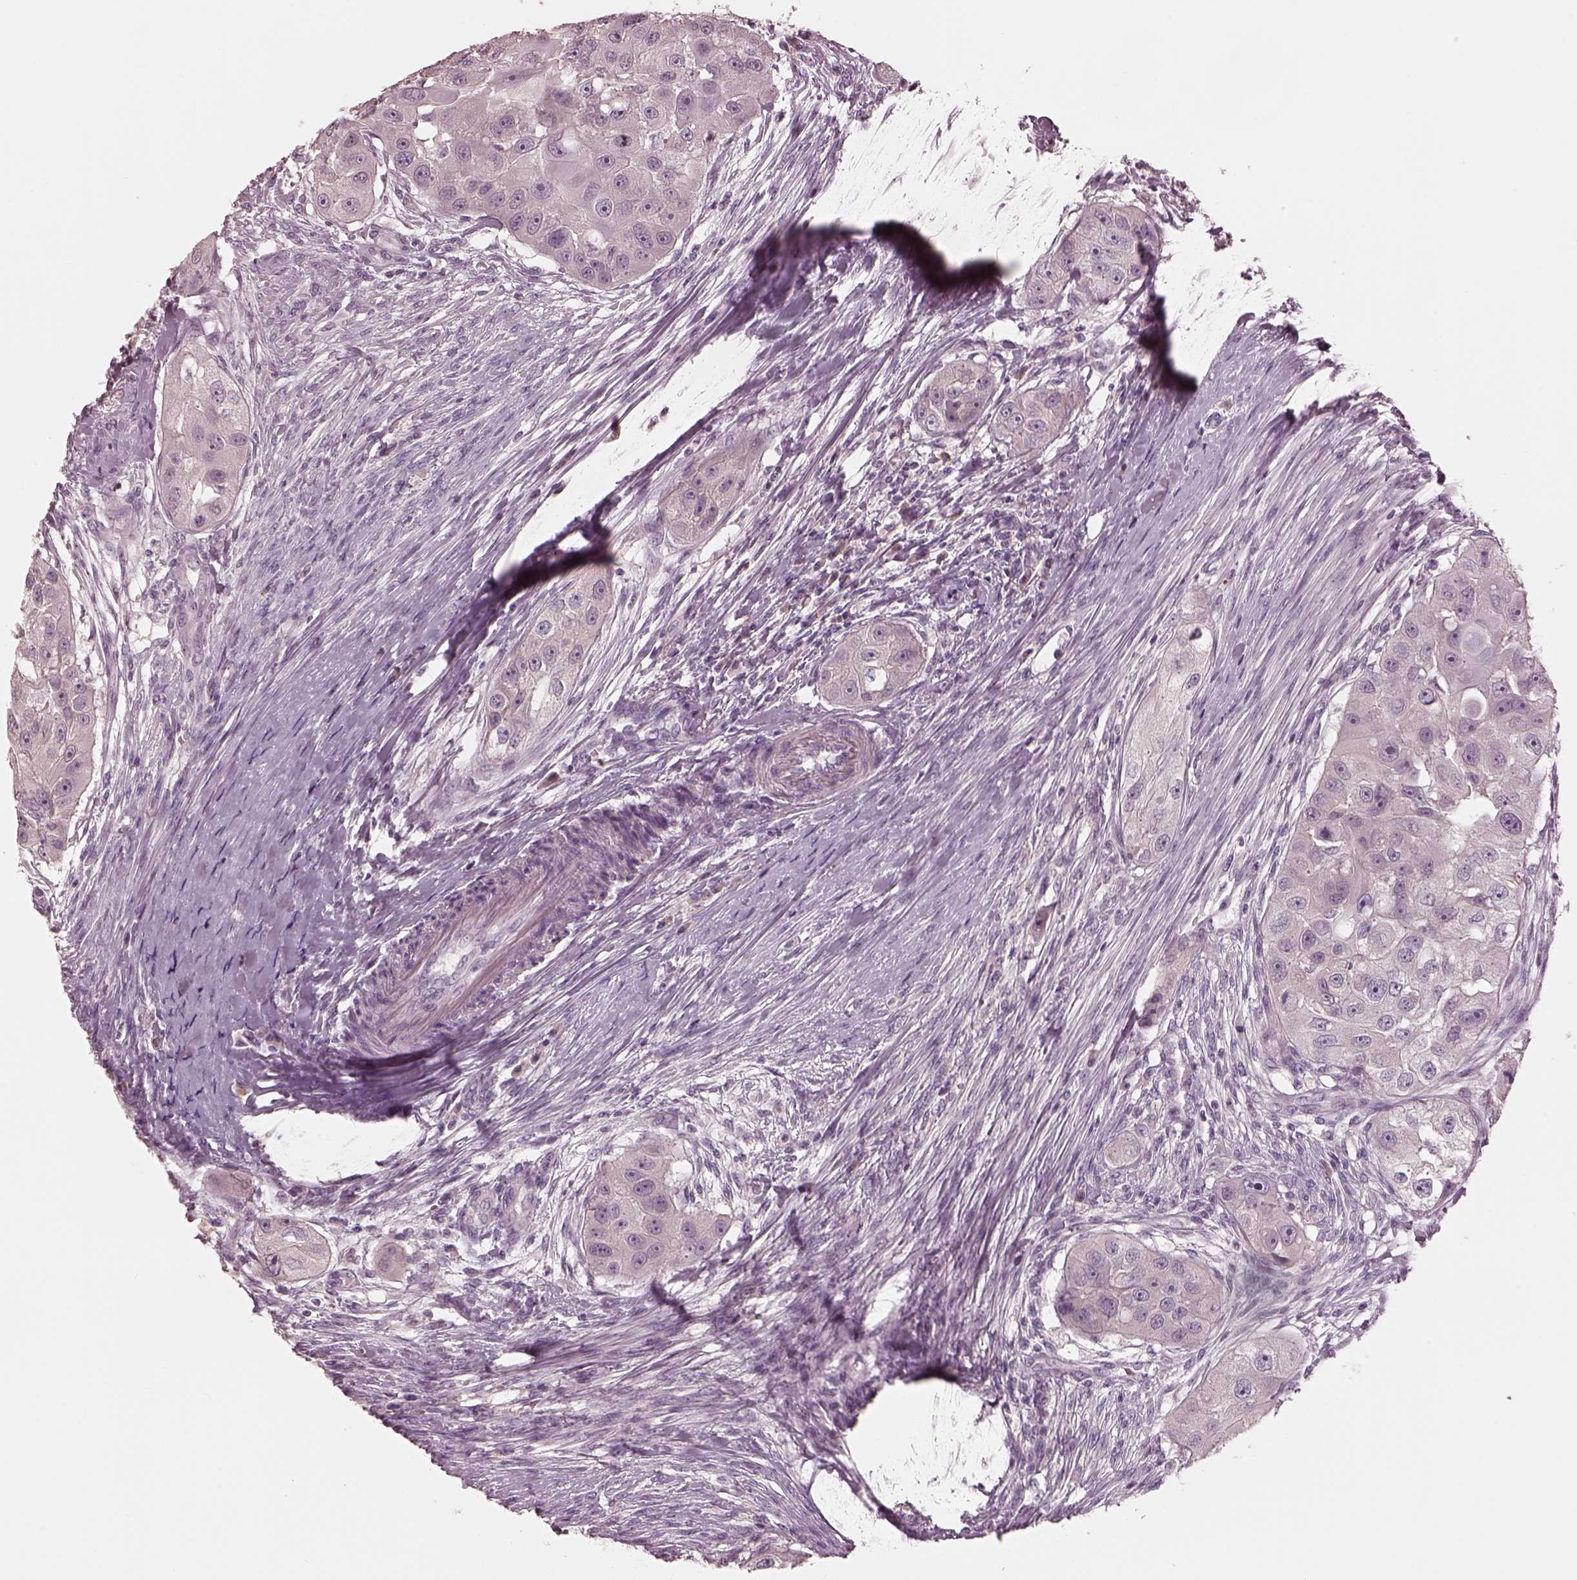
{"staining": {"intensity": "negative", "quantity": "none", "location": "none"}, "tissue": "head and neck cancer", "cell_type": "Tumor cells", "image_type": "cancer", "snomed": [{"axis": "morphology", "description": "Squamous cell carcinoma, NOS"}, {"axis": "topography", "description": "Head-Neck"}], "caption": "Immunohistochemical staining of head and neck squamous cell carcinoma reveals no significant positivity in tumor cells.", "gene": "MIA", "patient": {"sex": "male", "age": 51}}